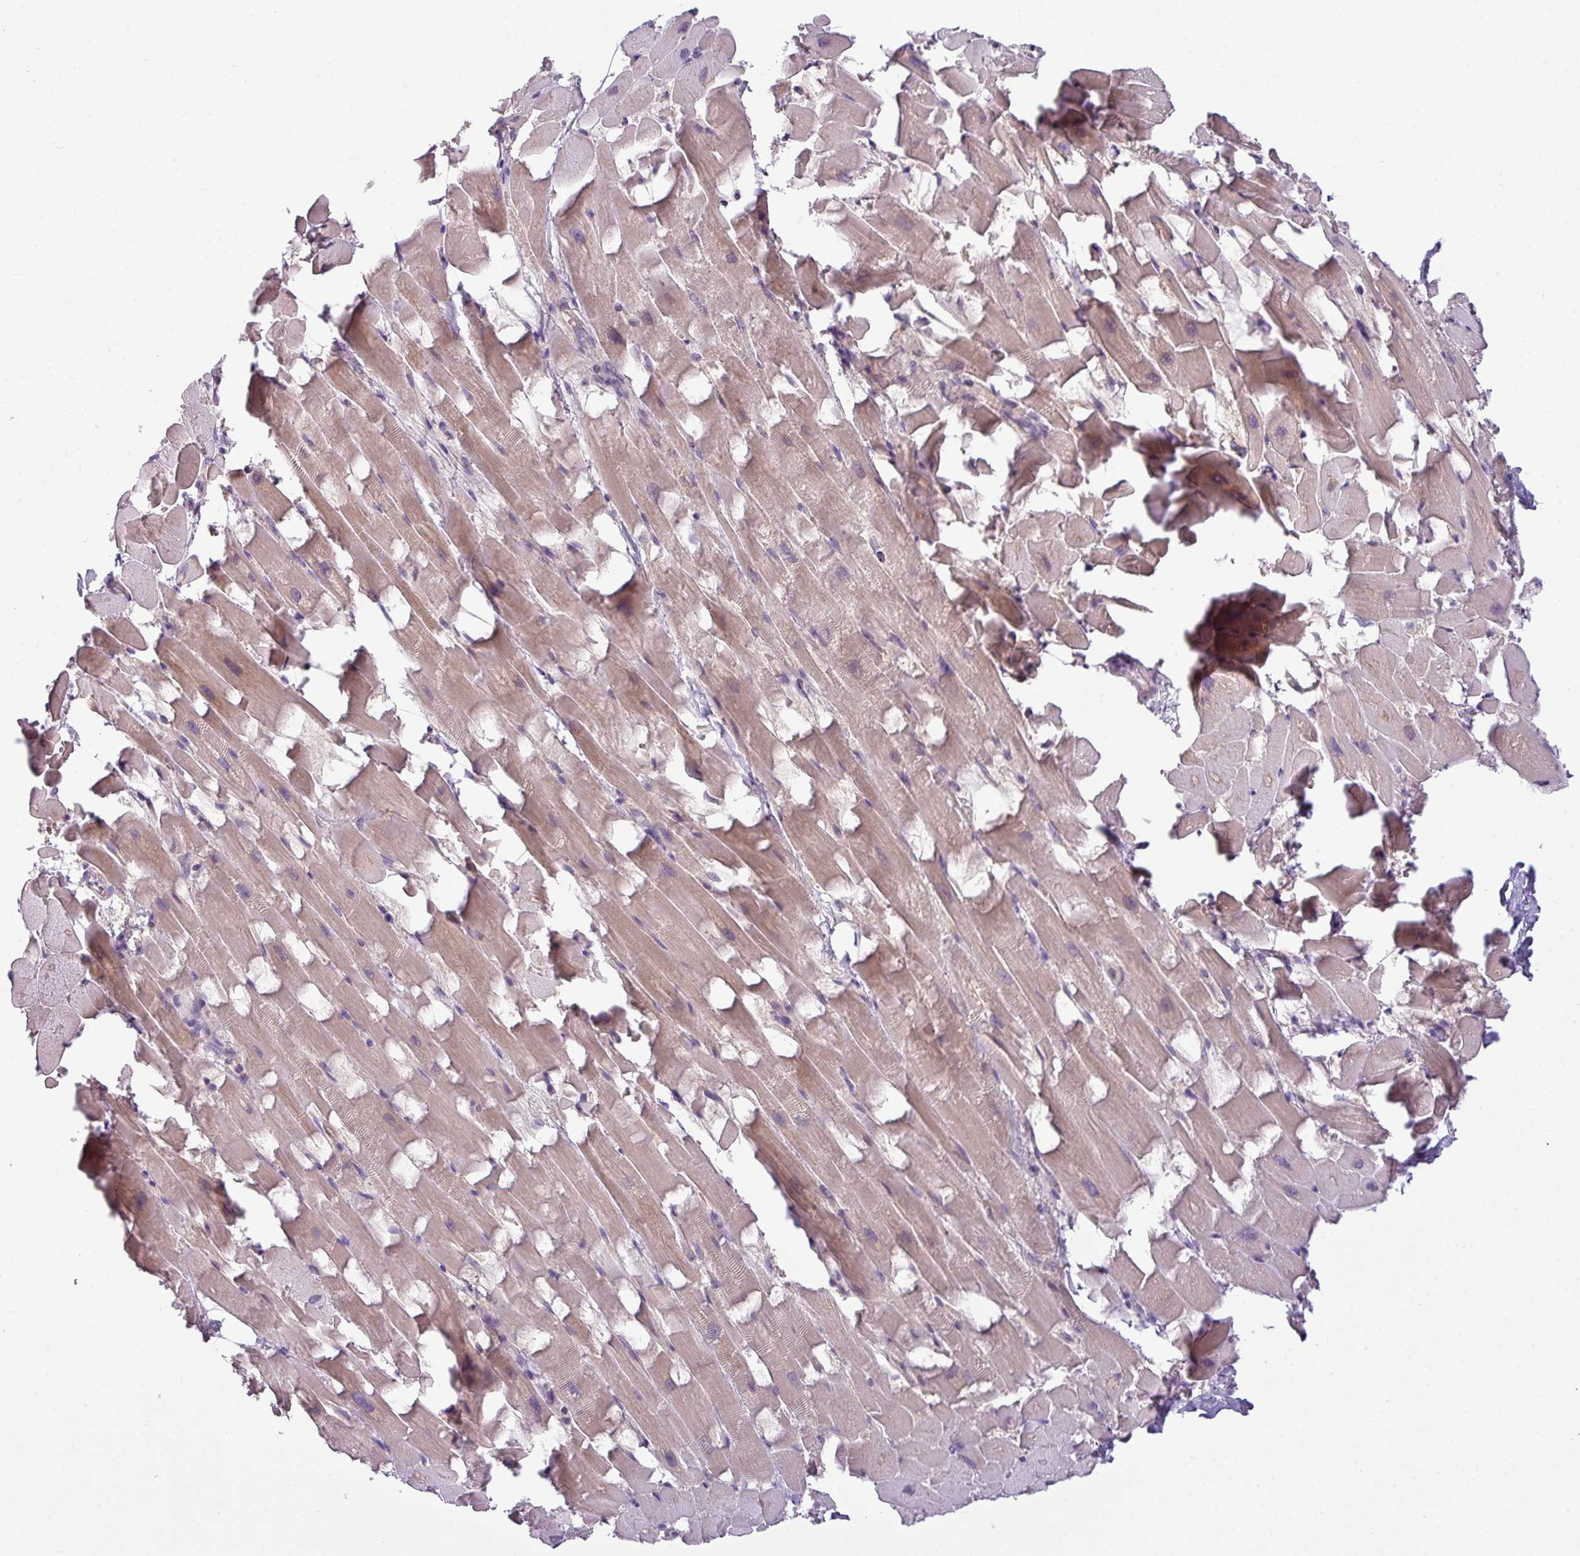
{"staining": {"intensity": "weak", "quantity": "25%-75%", "location": "cytoplasmic/membranous"}, "tissue": "heart muscle", "cell_type": "Cardiomyocytes", "image_type": "normal", "snomed": [{"axis": "morphology", "description": "Normal tissue, NOS"}, {"axis": "topography", "description": "Heart"}], "caption": "An image of human heart muscle stained for a protein displays weak cytoplasmic/membranous brown staining in cardiomyocytes.", "gene": "TOR1AIP2", "patient": {"sex": "male", "age": 37}}